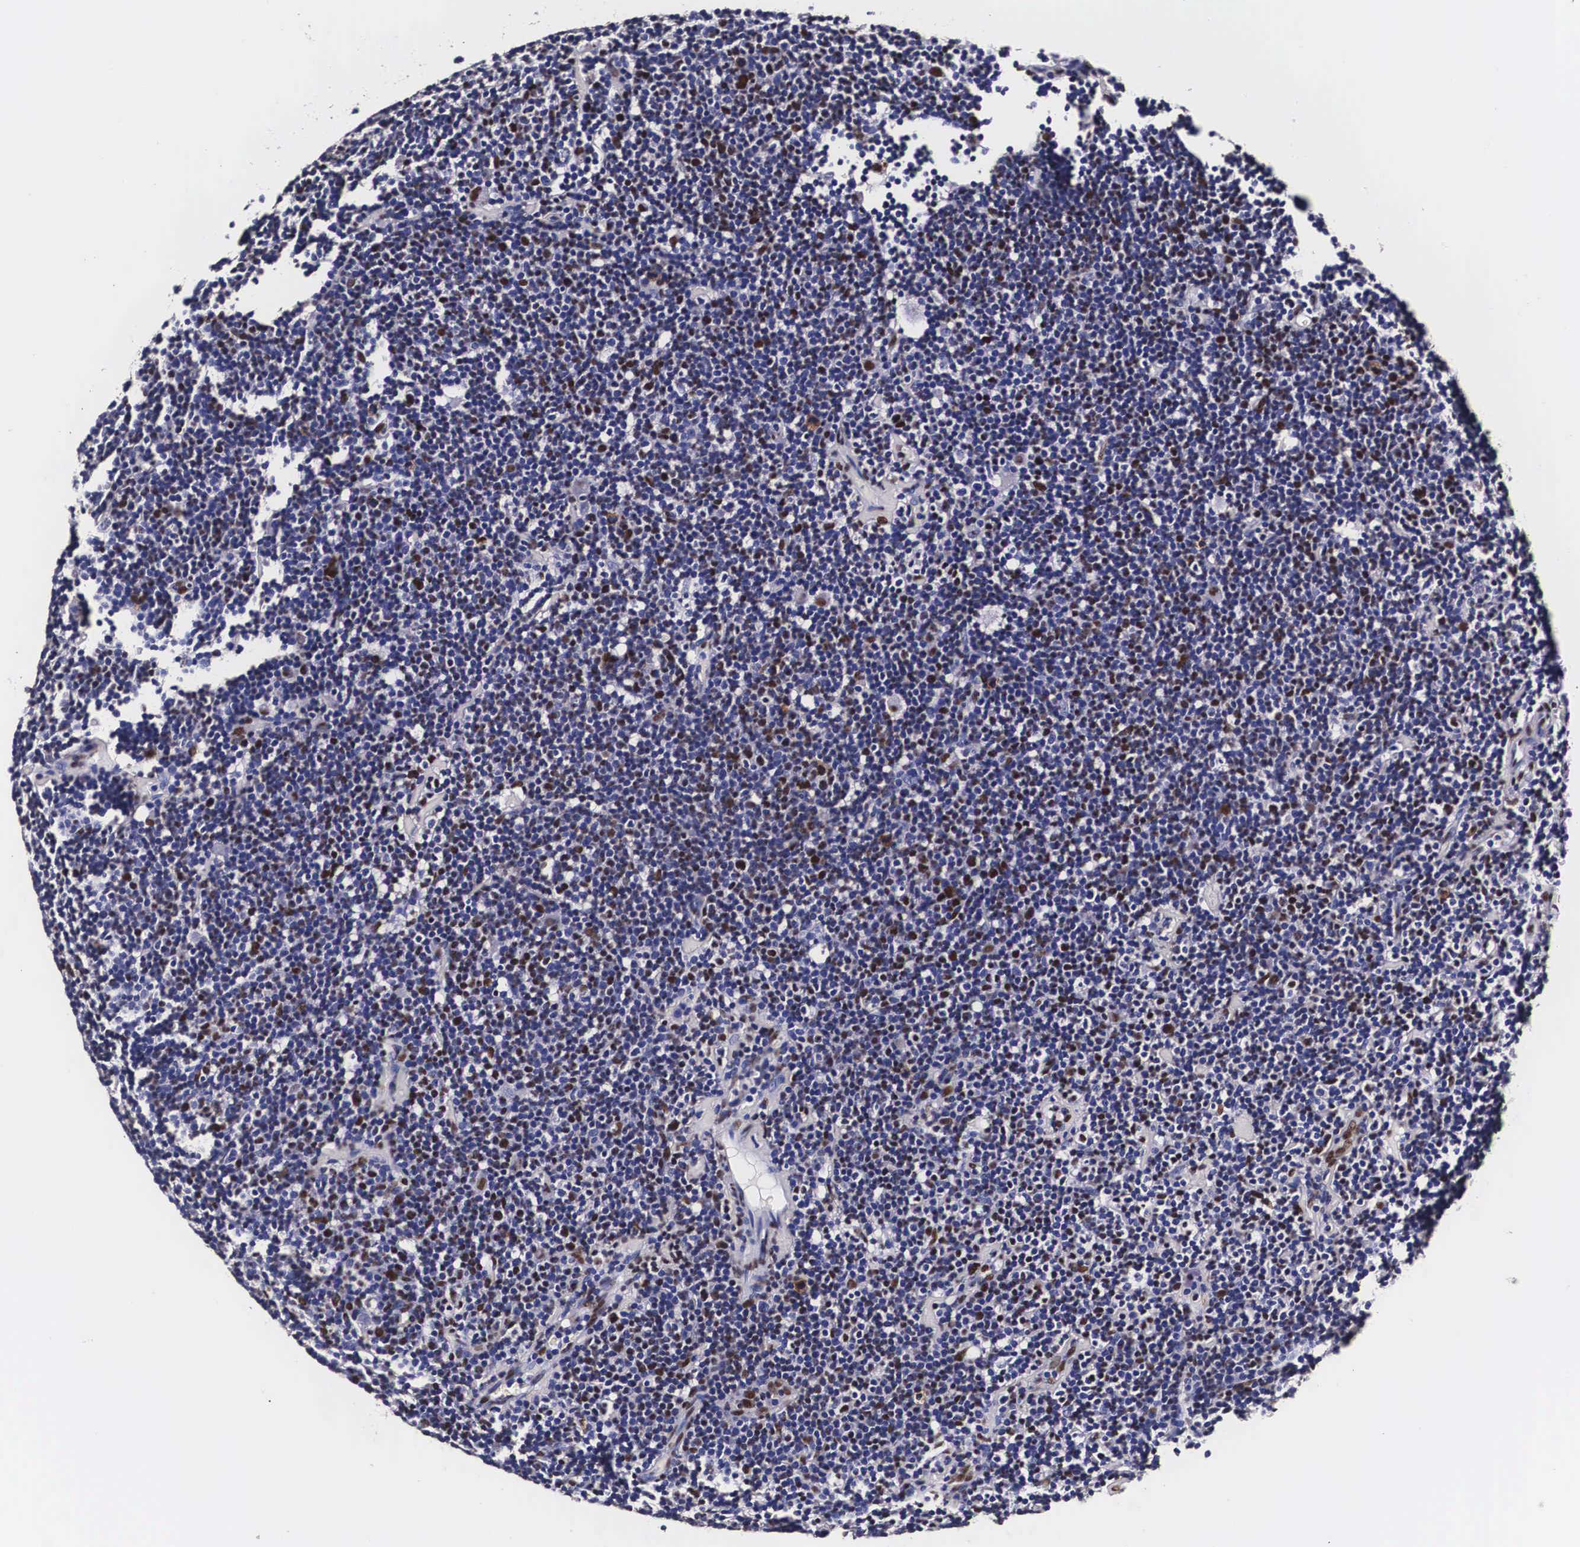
{"staining": {"intensity": "weak", "quantity": "<25%", "location": "nuclear"}, "tissue": "lymphoma", "cell_type": "Tumor cells", "image_type": "cancer", "snomed": [{"axis": "morphology", "description": "Malignant lymphoma, non-Hodgkin's type, Low grade"}, {"axis": "topography", "description": "Lymph node"}], "caption": "Malignant lymphoma, non-Hodgkin's type (low-grade) was stained to show a protein in brown. There is no significant expression in tumor cells. (Stains: DAB immunohistochemistry with hematoxylin counter stain, Microscopy: brightfield microscopy at high magnification).", "gene": "PABPN1", "patient": {"sex": "male", "age": 65}}